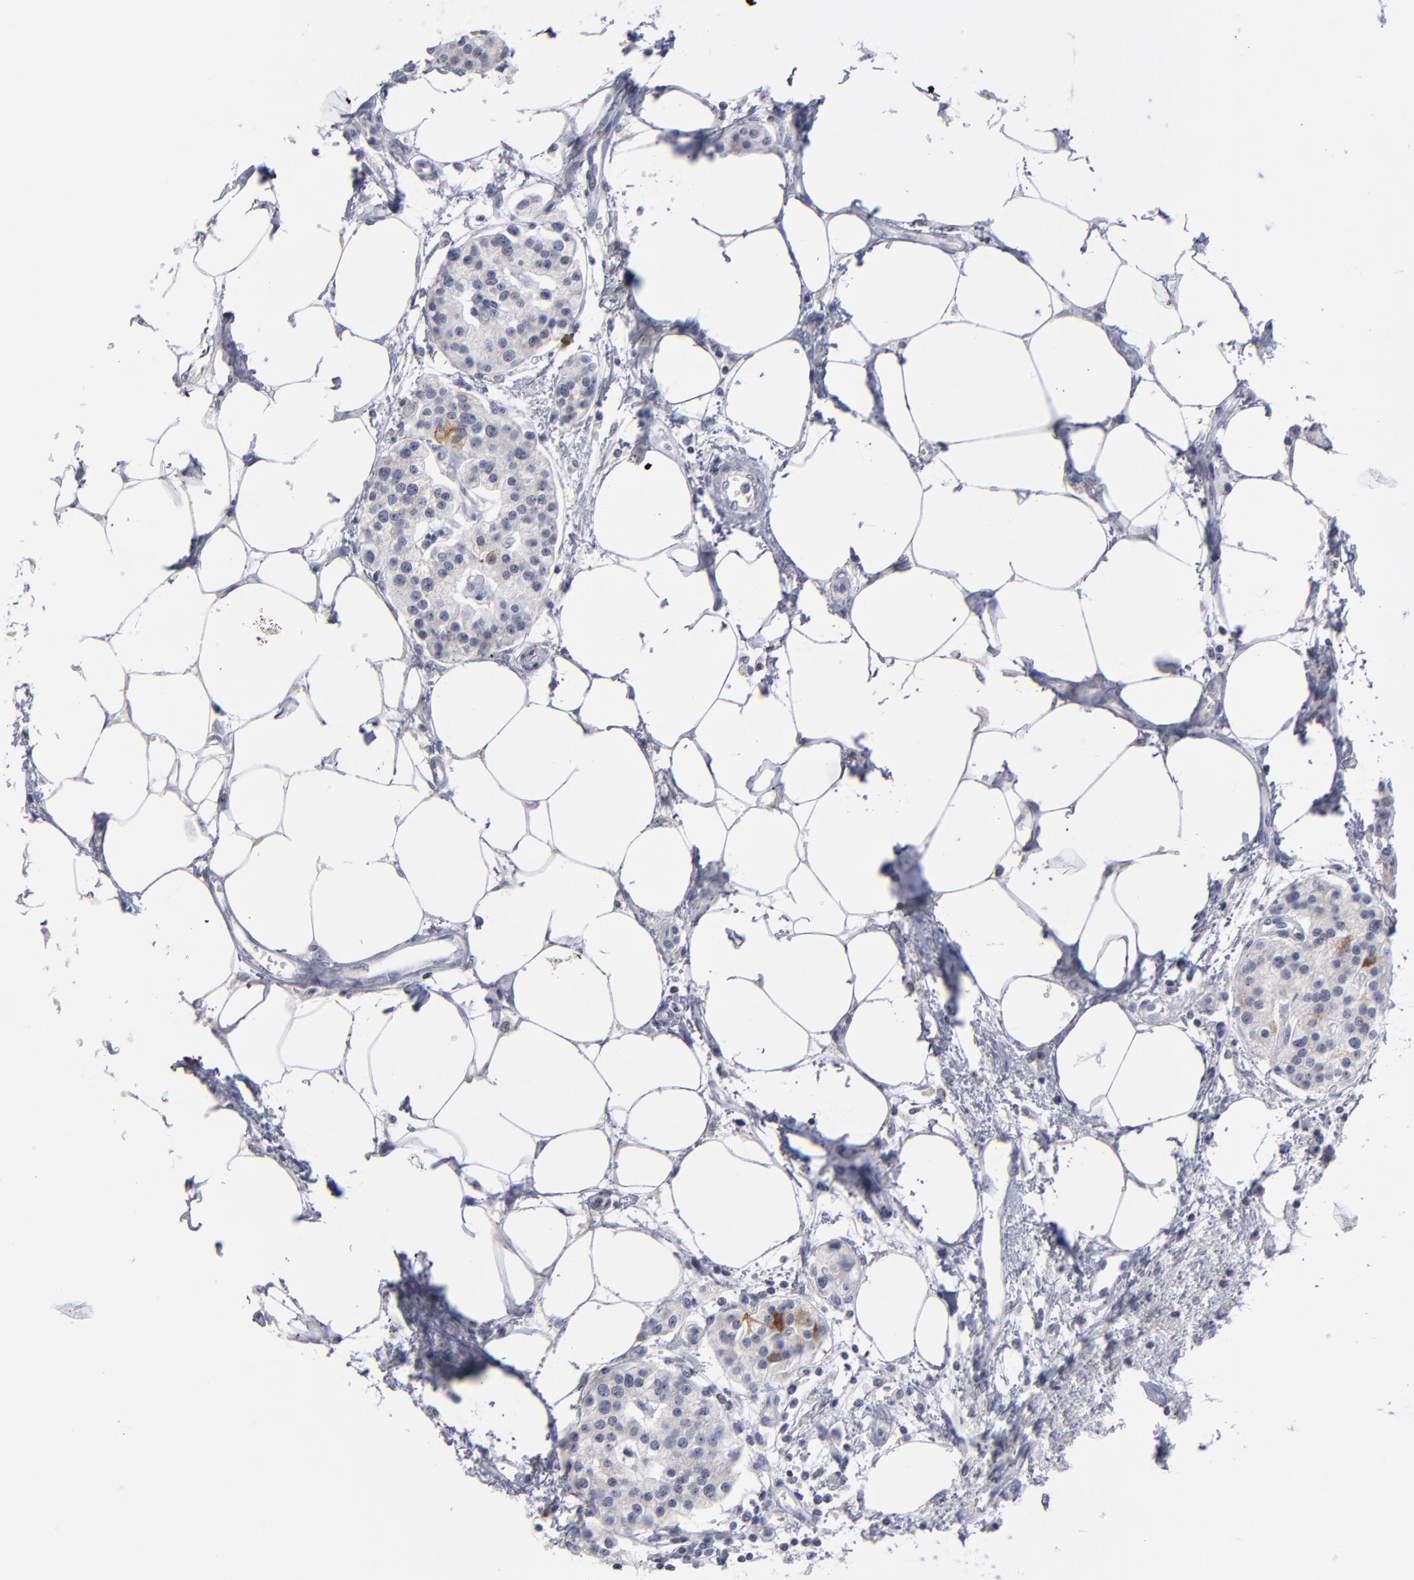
{"staining": {"intensity": "negative", "quantity": "none", "location": "none"}, "tissue": "pancreas", "cell_type": "Exocrine glandular cells", "image_type": "normal", "snomed": [{"axis": "morphology", "description": "Normal tissue, NOS"}, {"axis": "topography", "description": "Pancreas"}, {"axis": "topography", "description": "Duodenum"}], "caption": "The micrograph displays no significant positivity in exocrine glandular cells of pancreas.", "gene": "RPH3A", "patient": {"sex": "male", "age": 79}}